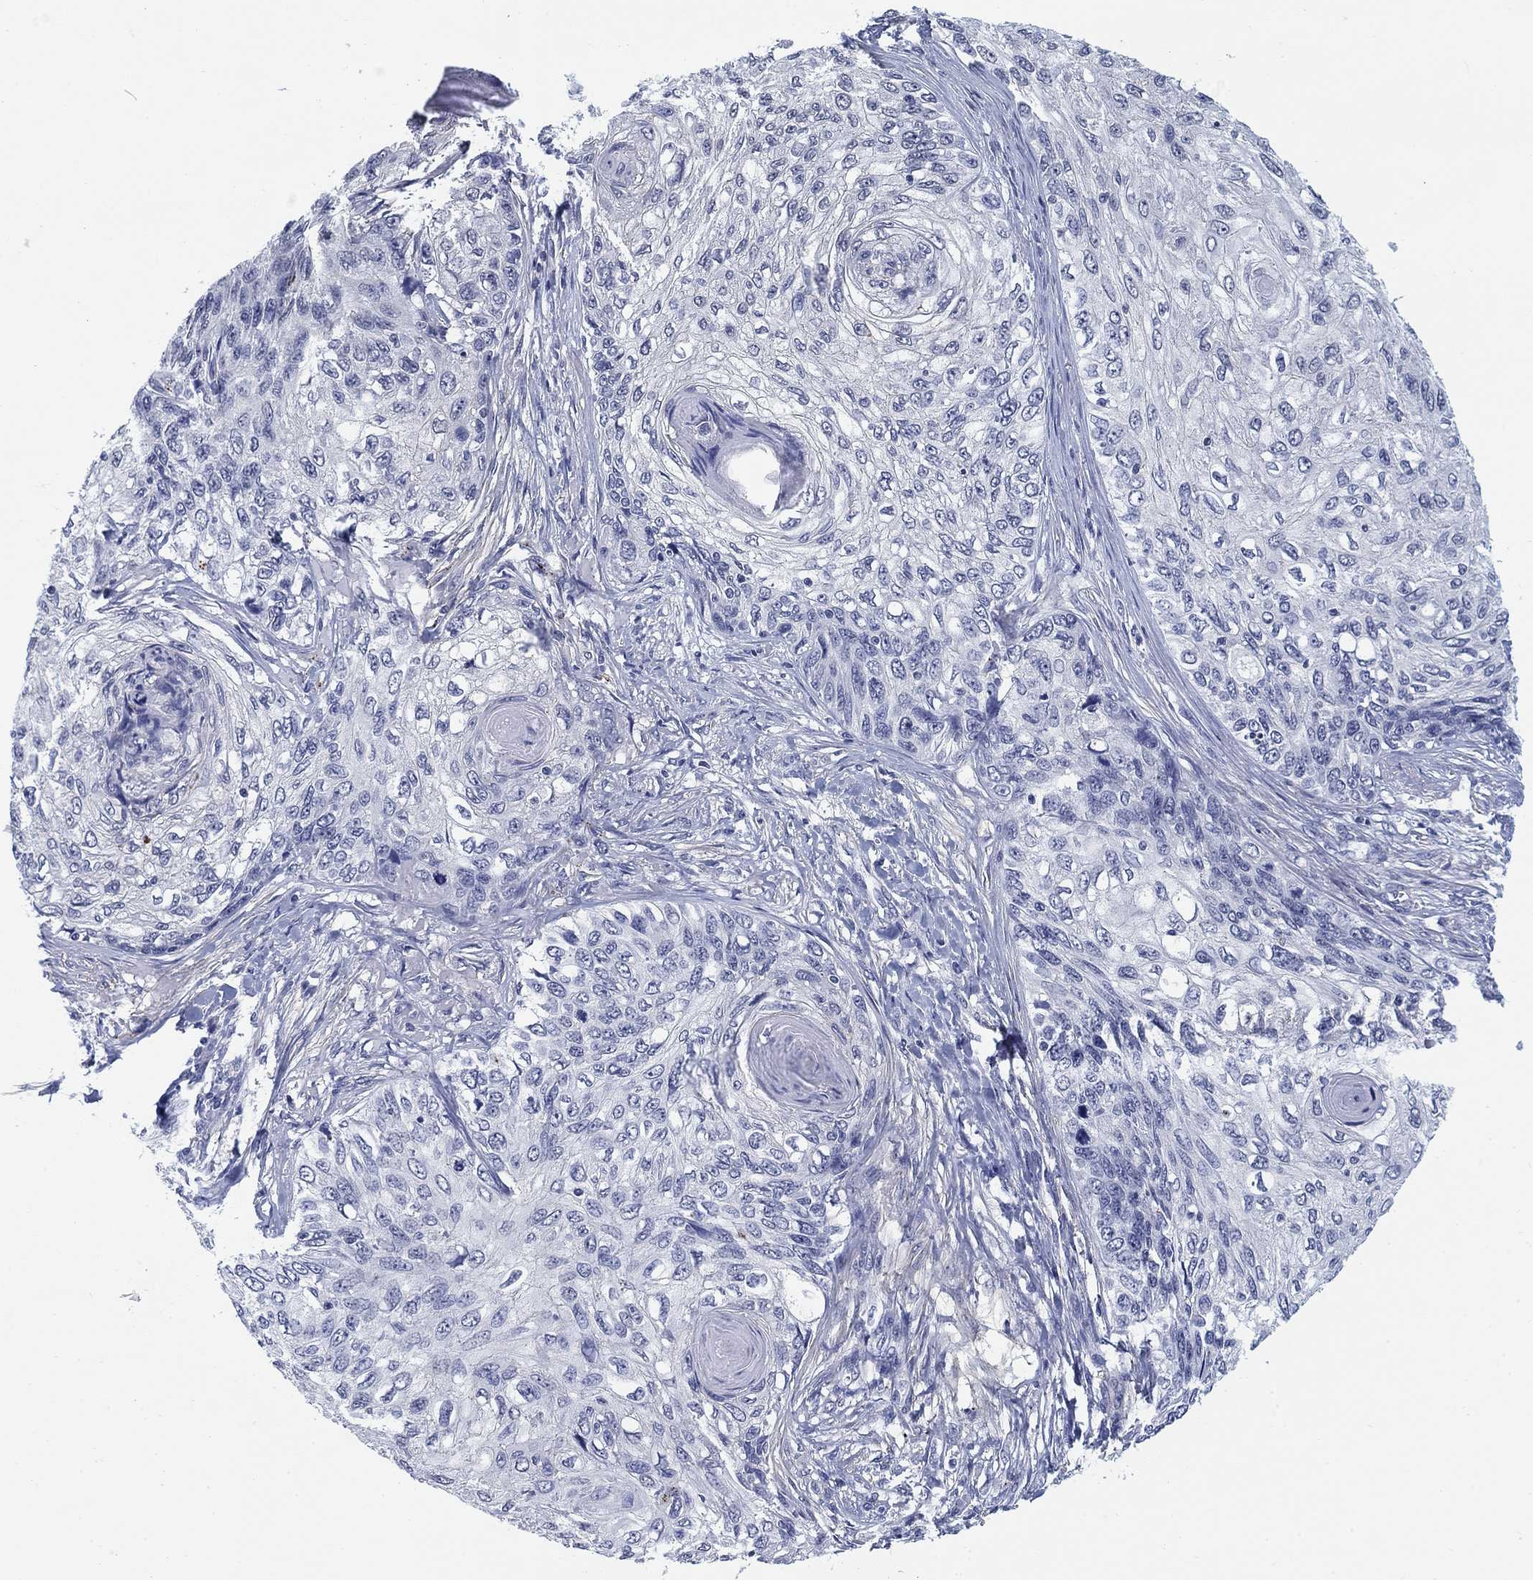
{"staining": {"intensity": "negative", "quantity": "none", "location": "none"}, "tissue": "skin cancer", "cell_type": "Tumor cells", "image_type": "cancer", "snomed": [{"axis": "morphology", "description": "Squamous cell carcinoma, NOS"}, {"axis": "topography", "description": "Skin"}], "caption": "This is an immunohistochemistry (IHC) photomicrograph of skin squamous cell carcinoma. There is no expression in tumor cells.", "gene": "OTUB2", "patient": {"sex": "male", "age": 92}}